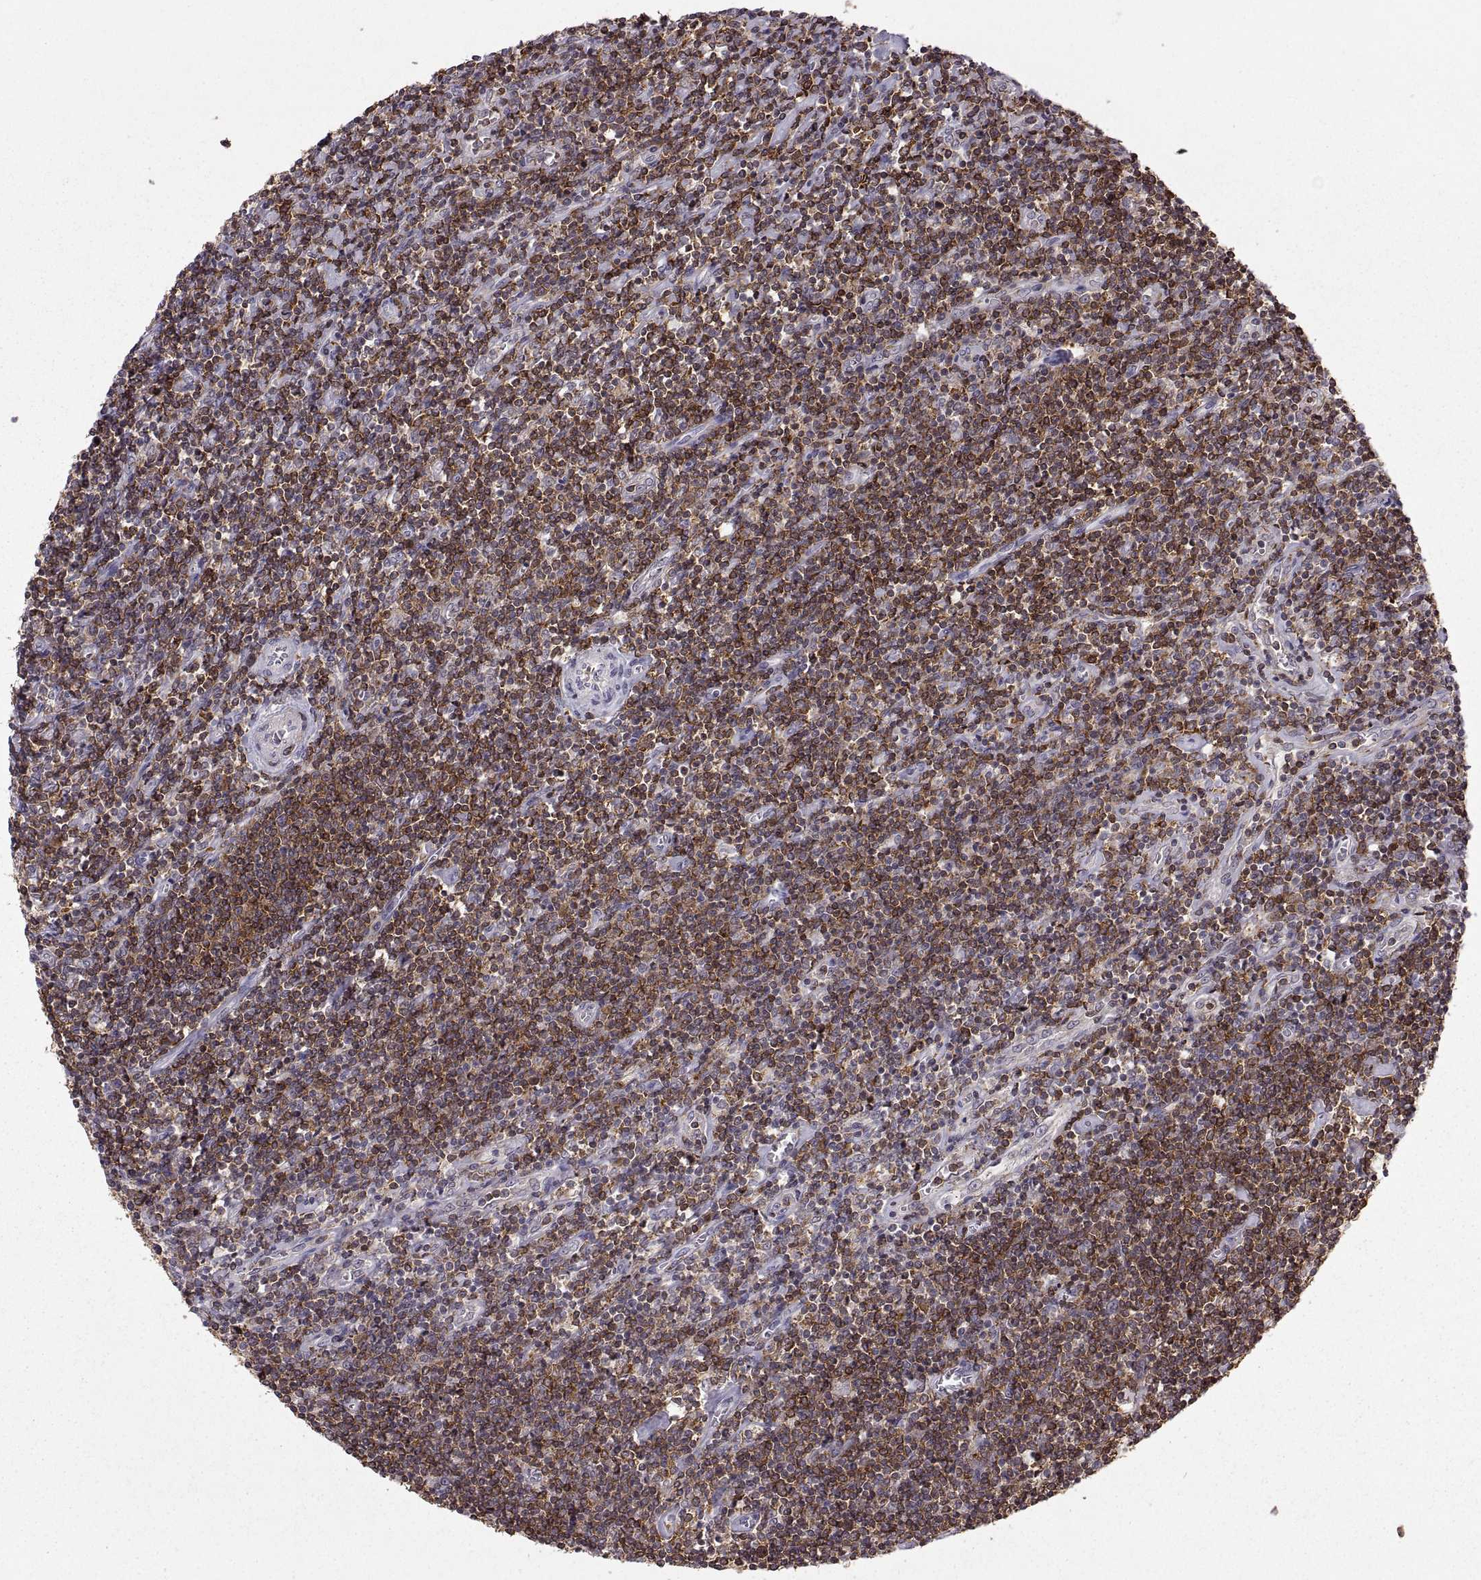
{"staining": {"intensity": "negative", "quantity": "none", "location": "none"}, "tissue": "lymphoma", "cell_type": "Tumor cells", "image_type": "cancer", "snomed": [{"axis": "morphology", "description": "Hodgkin's disease, NOS"}, {"axis": "topography", "description": "Lymph node"}], "caption": "Lymphoma was stained to show a protein in brown. There is no significant positivity in tumor cells.", "gene": "EZR", "patient": {"sex": "male", "age": 40}}